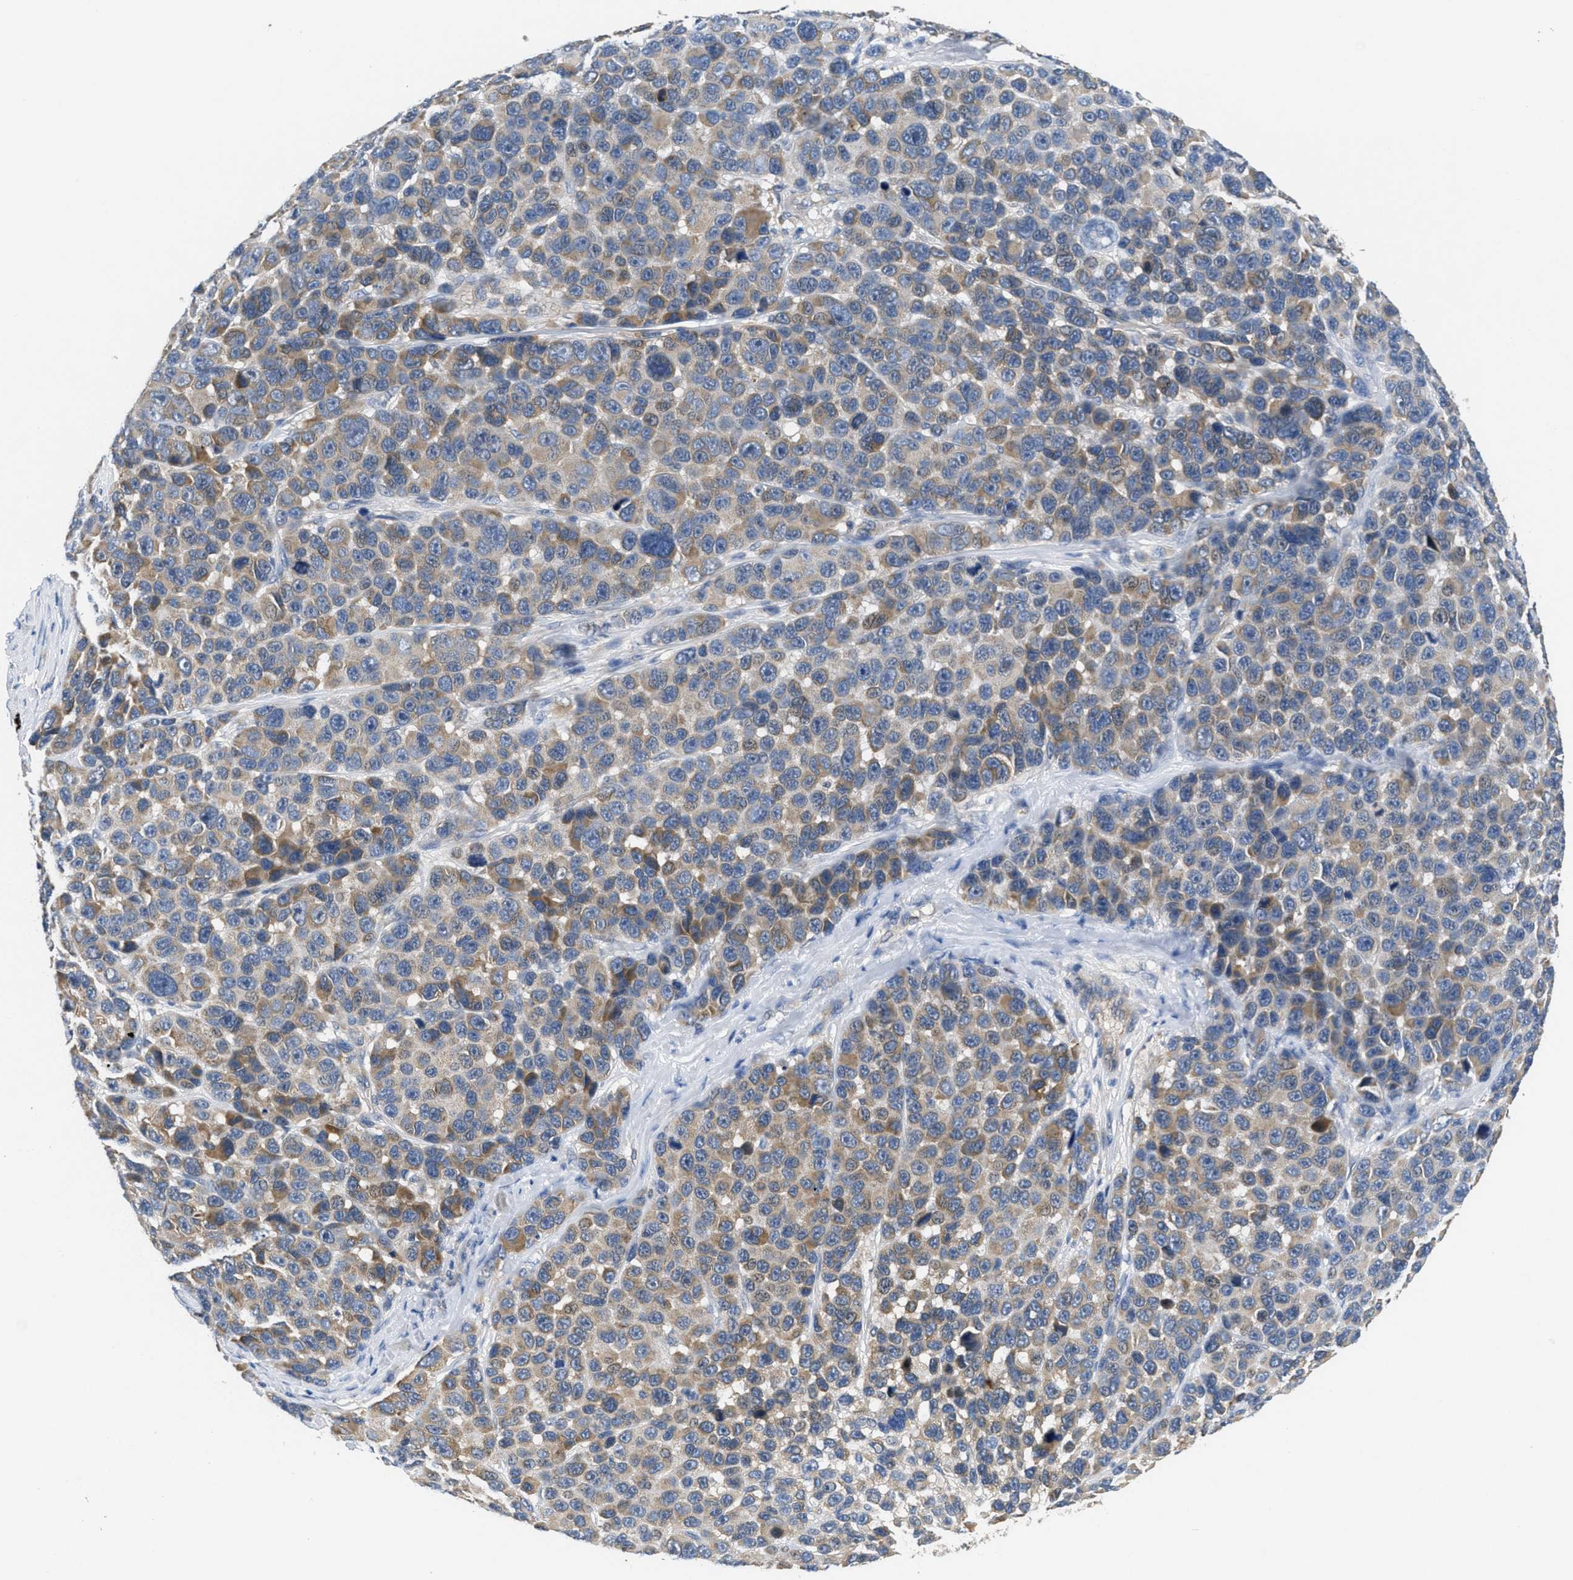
{"staining": {"intensity": "moderate", "quantity": "25%-75%", "location": "cytoplasmic/membranous"}, "tissue": "melanoma", "cell_type": "Tumor cells", "image_type": "cancer", "snomed": [{"axis": "morphology", "description": "Malignant melanoma, NOS"}, {"axis": "topography", "description": "Skin"}], "caption": "An immunohistochemistry (IHC) image of neoplastic tissue is shown. Protein staining in brown shows moderate cytoplasmic/membranous positivity in melanoma within tumor cells. (DAB IHC with brightfield microscopy, high magnification).", "gene": "GALK1", "patient": {"sex": "male", "age": 53}}